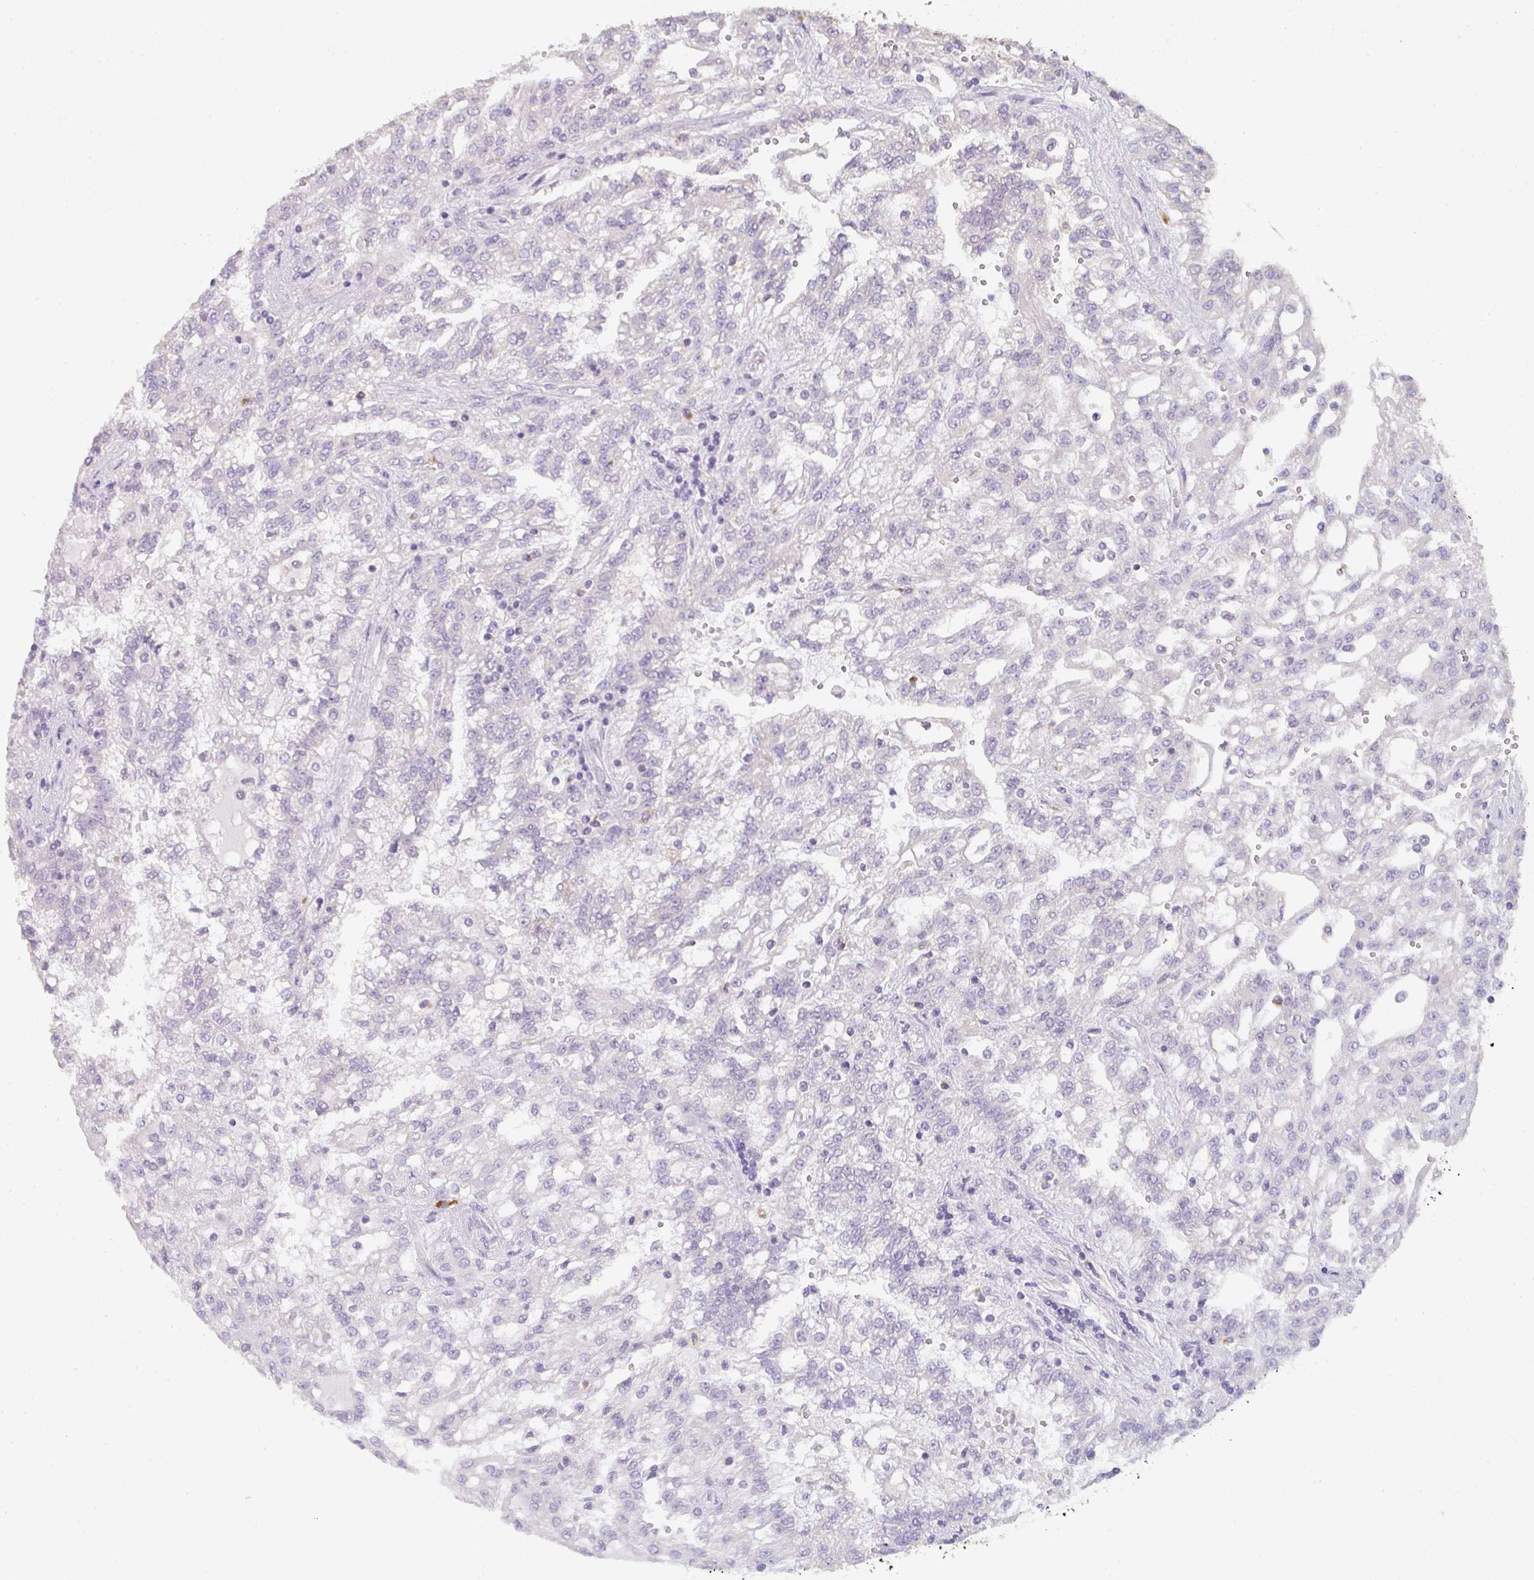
{"staining": {"intensity": "negative", "quantity": "none", "location": "none"}, "tissue": "renal cancer", "cell_type": "Tumor cells", "image_type": "cancer", "snomed": [{"axis": "morphology", "description": "Adenocarcinoma, NOS"}, {"axis": "topography", "description": "Kidney"}], "caption": "The histopathology image reveals no staining of tumor cells in renal cancer.", "gene": "ZNF215", "patient": {"sex": "male", "age": 63}}